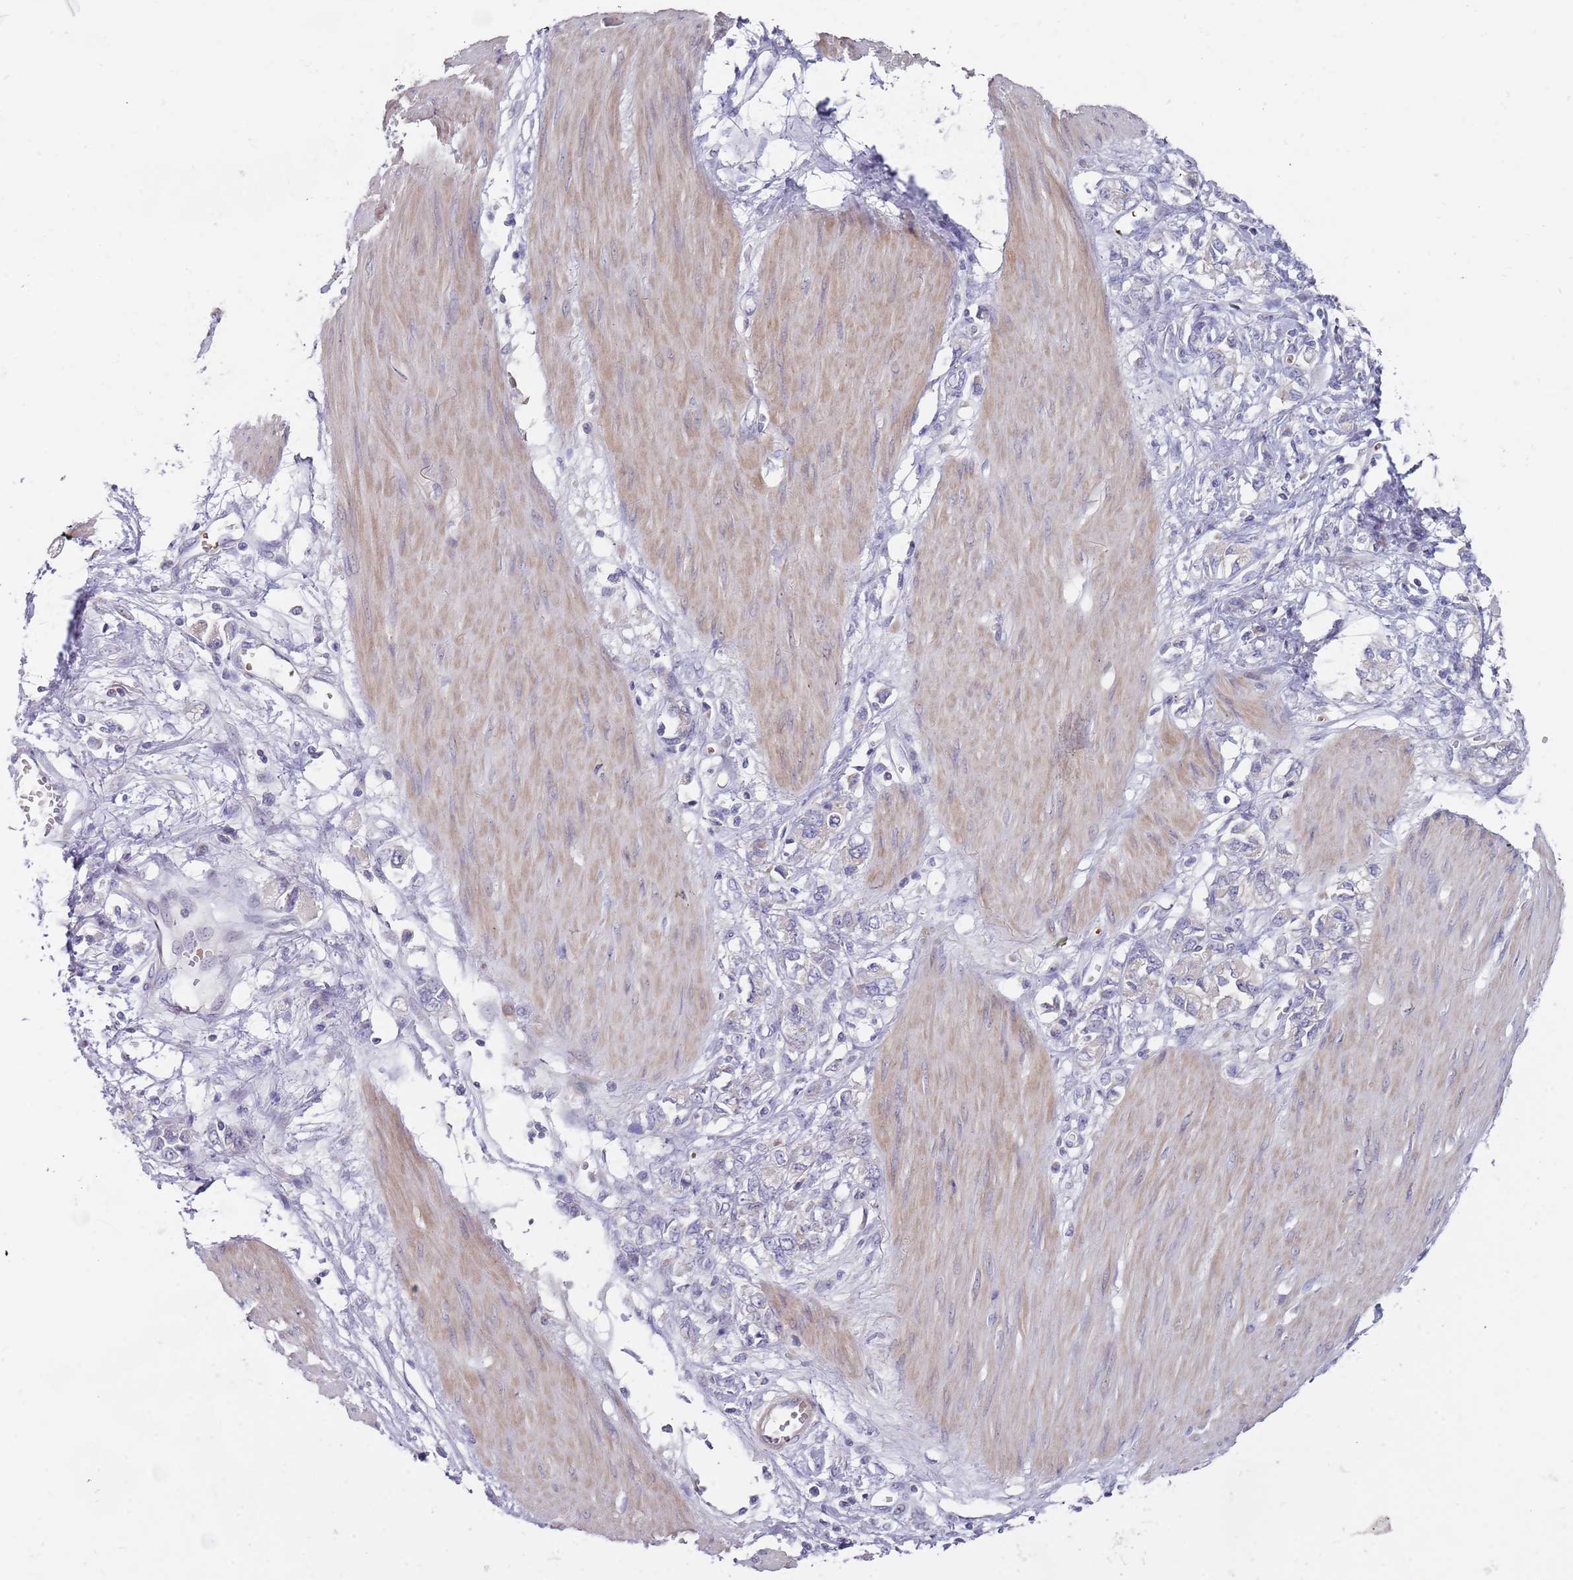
{"staining": {"intensity": "negative", "quantity": "none", "location": "none"}, "tissue": "stomach cancer", "cell_type": "Tumor cells", "image_type": "cancer", "snomed": [{"axis": "morphology", "description": "Adenocarcinoma, NOS"}, {"axis": "topography", "description": "Stomach"}], "caption": "Immunohistochemistry histopathology image of neoplastic tissue: stomach cancer stained with DAB (3,3'-diaminobenzidine) exhibits no significant protein staining in tumor cells.", "gene": "PRAC1", "patient": {"sex": "female", "age": 76}}